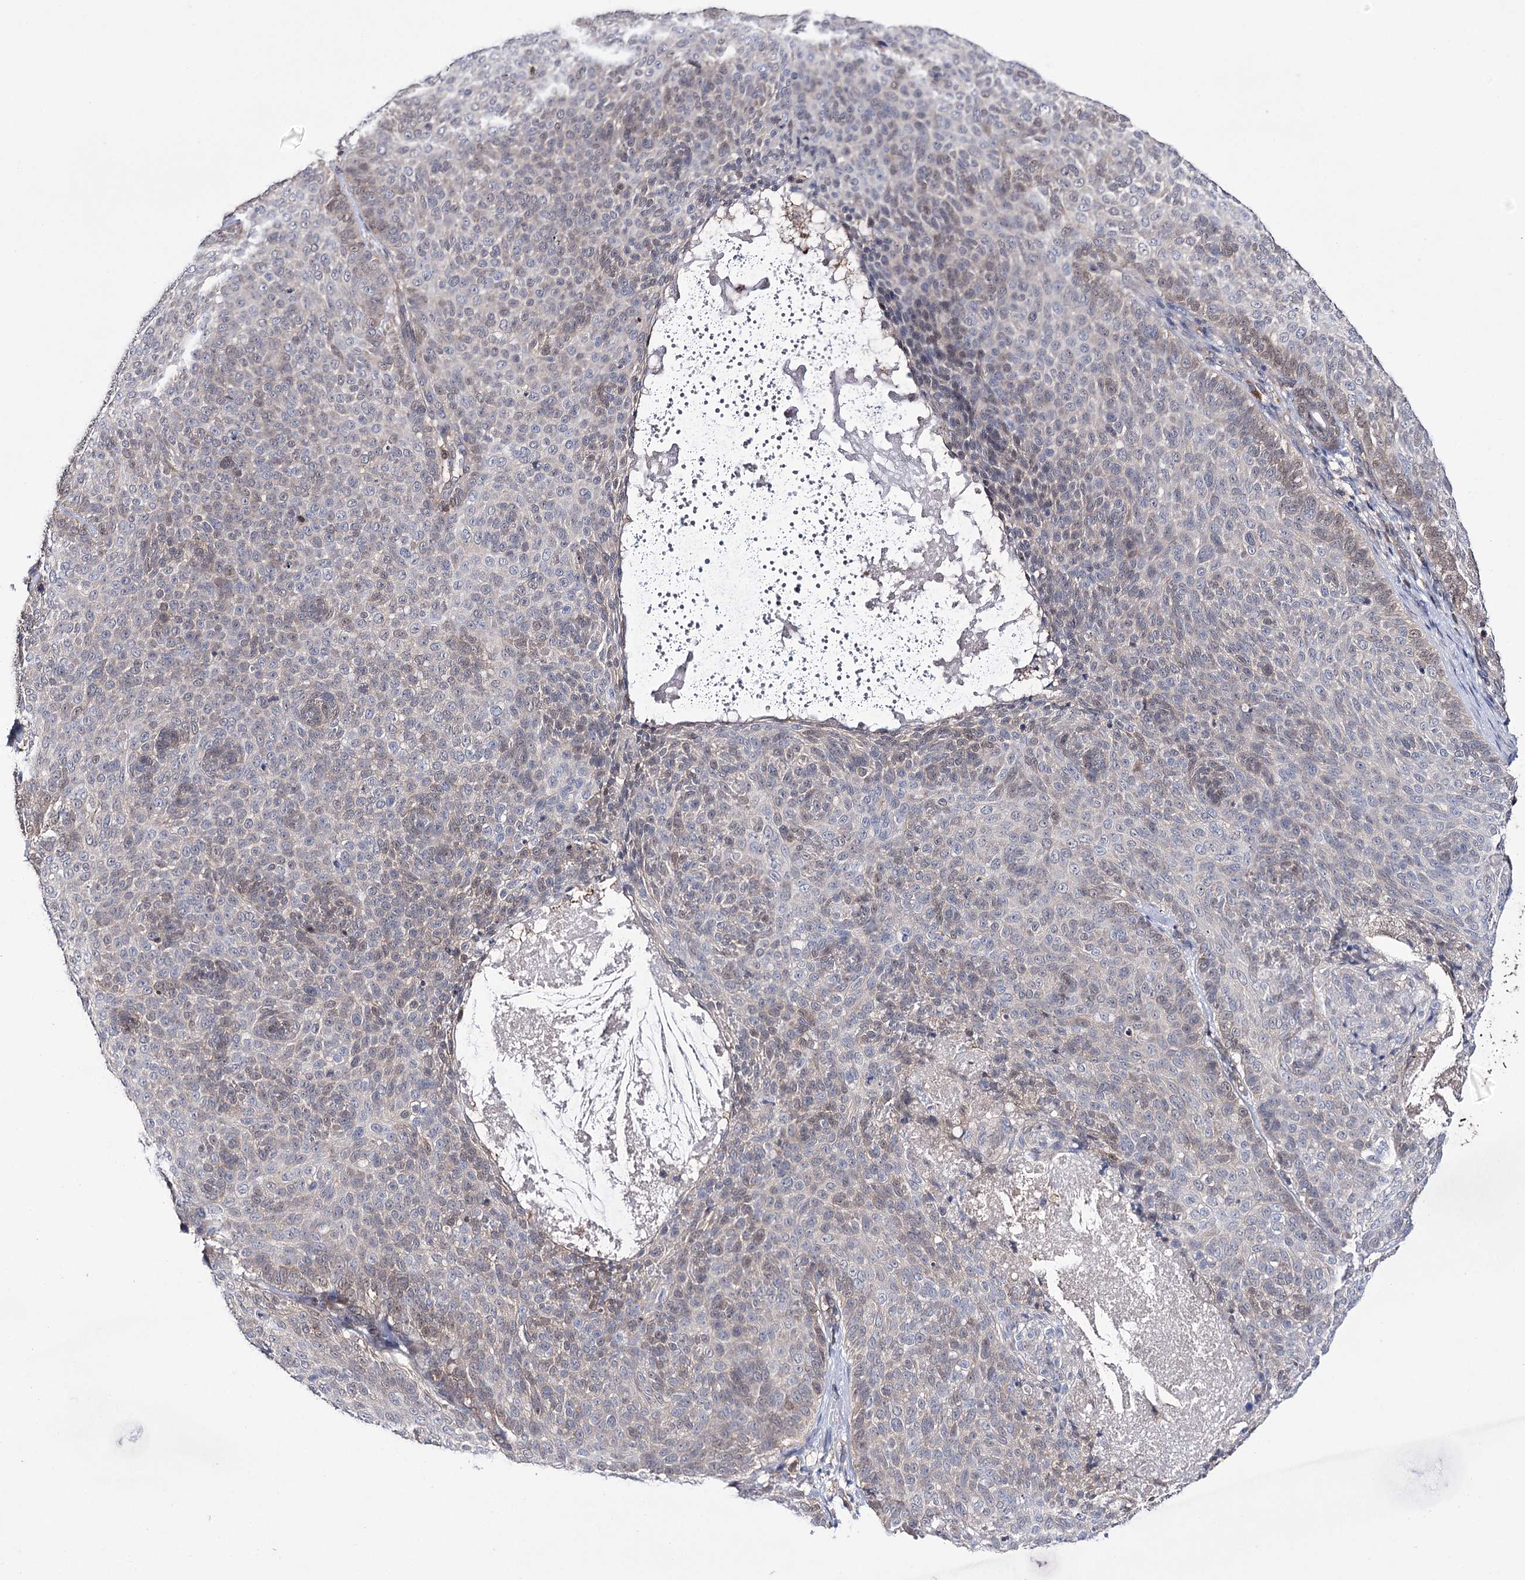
{"staining": {"intensity": "weak", "quantity": "25%-75%", "location": "cytoplasmic/membranous"}, "tissue": "skin cancer", "cell_type": "Tumor cells", "image_type": "cancer", "snomed": [{"axis": "morphology", "description": "Basal cell carcinoma"}, {"axis": "topography", "description": "Skin"}], "caption": "A brown stain labels weak cytoplasmic/membranous positivity of a protein in human skin basal cell carcinoma tumor cells.", "gene": "PTER", "patient": {"sex": "male", "age": 85}}